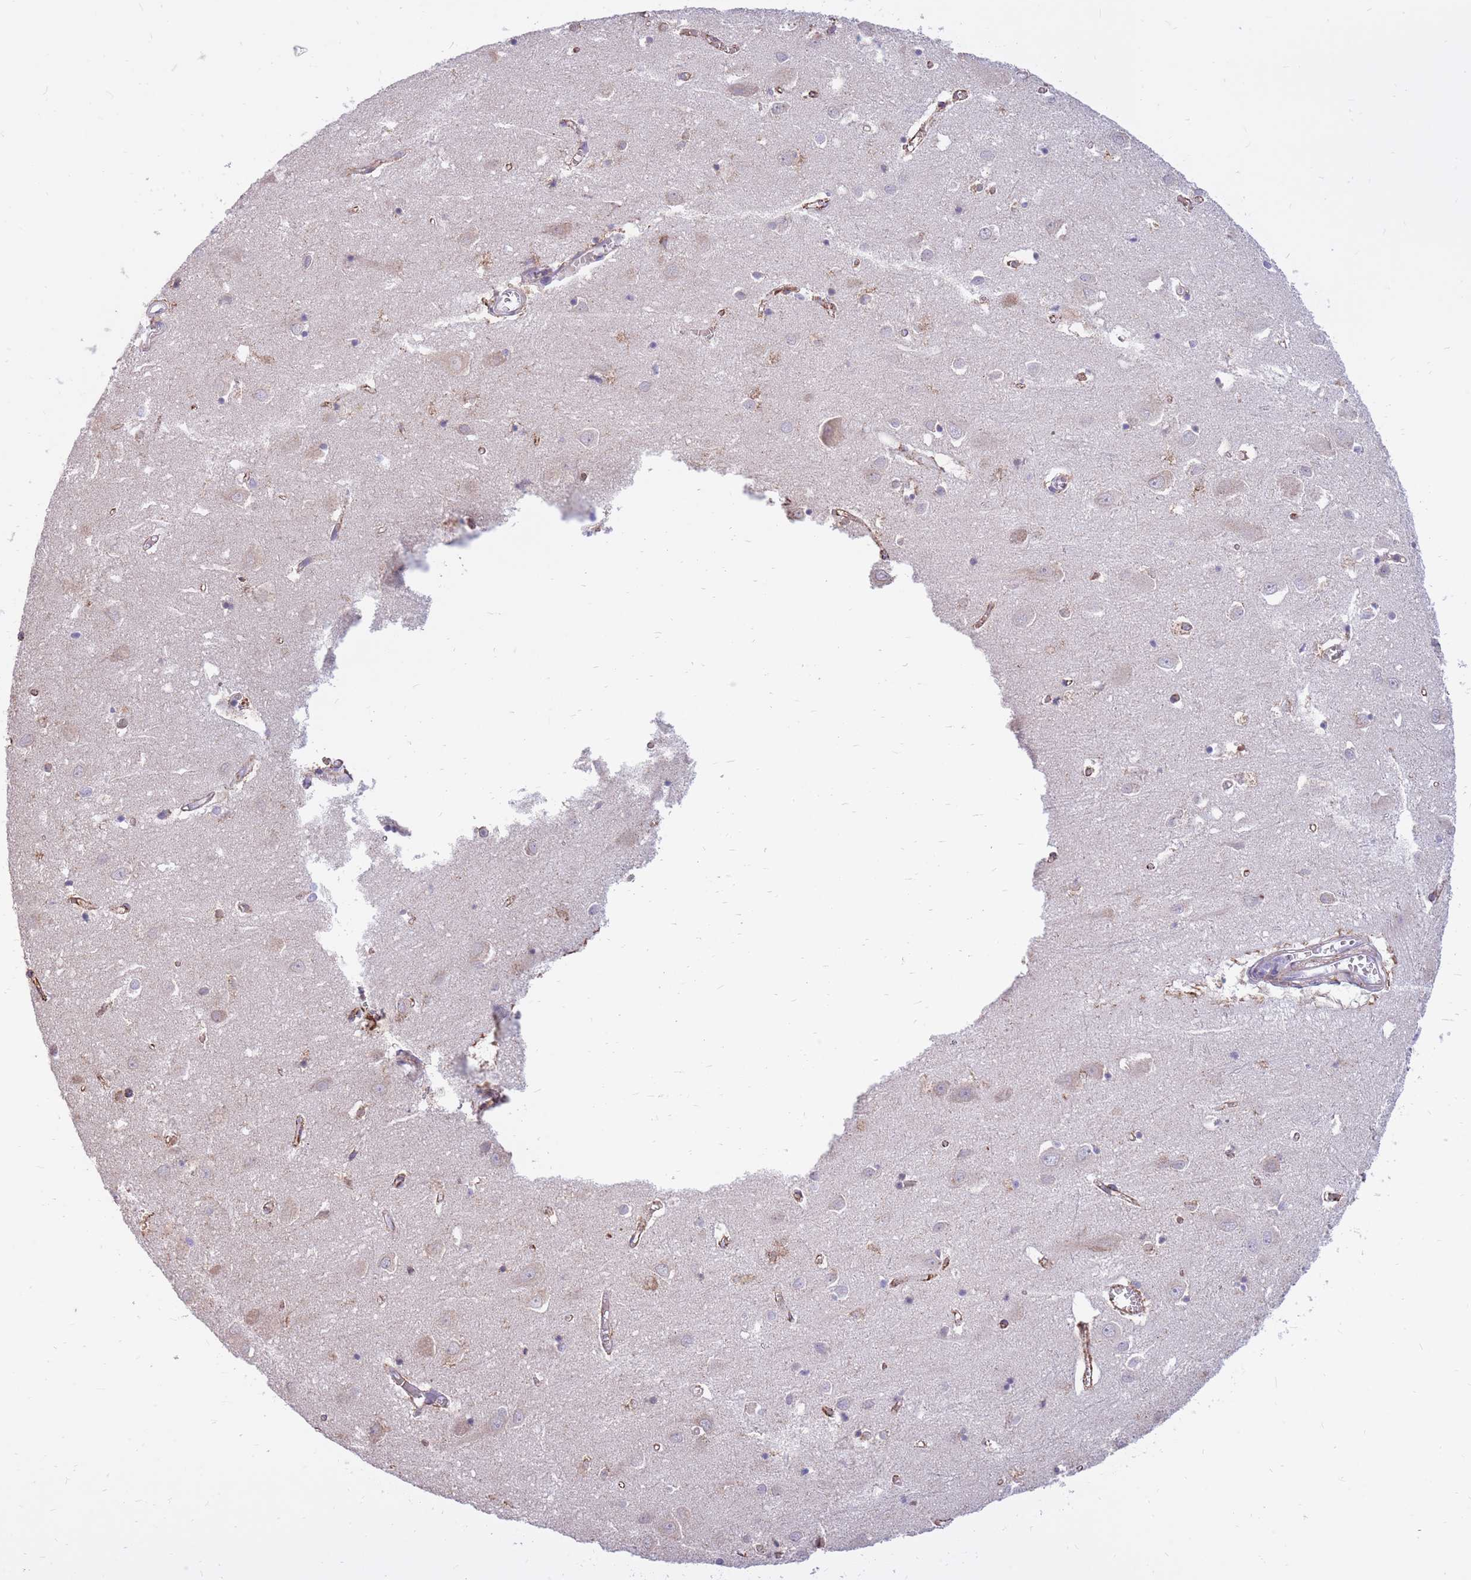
{"staining": {"intensity": "moderate", "quantity": "25%-75%", "location": "cytoplasmic/membranous"}, "tissue": "cerebral cortex", "cell_type": "Endothelial cells", "image_type": "normal", "snomed": [{"axis": "morphology", "description": "Normal tissue, NOS"}, {"axis": "topography", "description": "Cerebral cortex"}], "caption": "Protein expression analysis of normal human cerebral cortex reveals moderate cytoplasmic/membranous expression in approximately 25%-75% of endothelial cells.", "gene": "RNF170", "patient": {"sex": "male", "age": 70}}